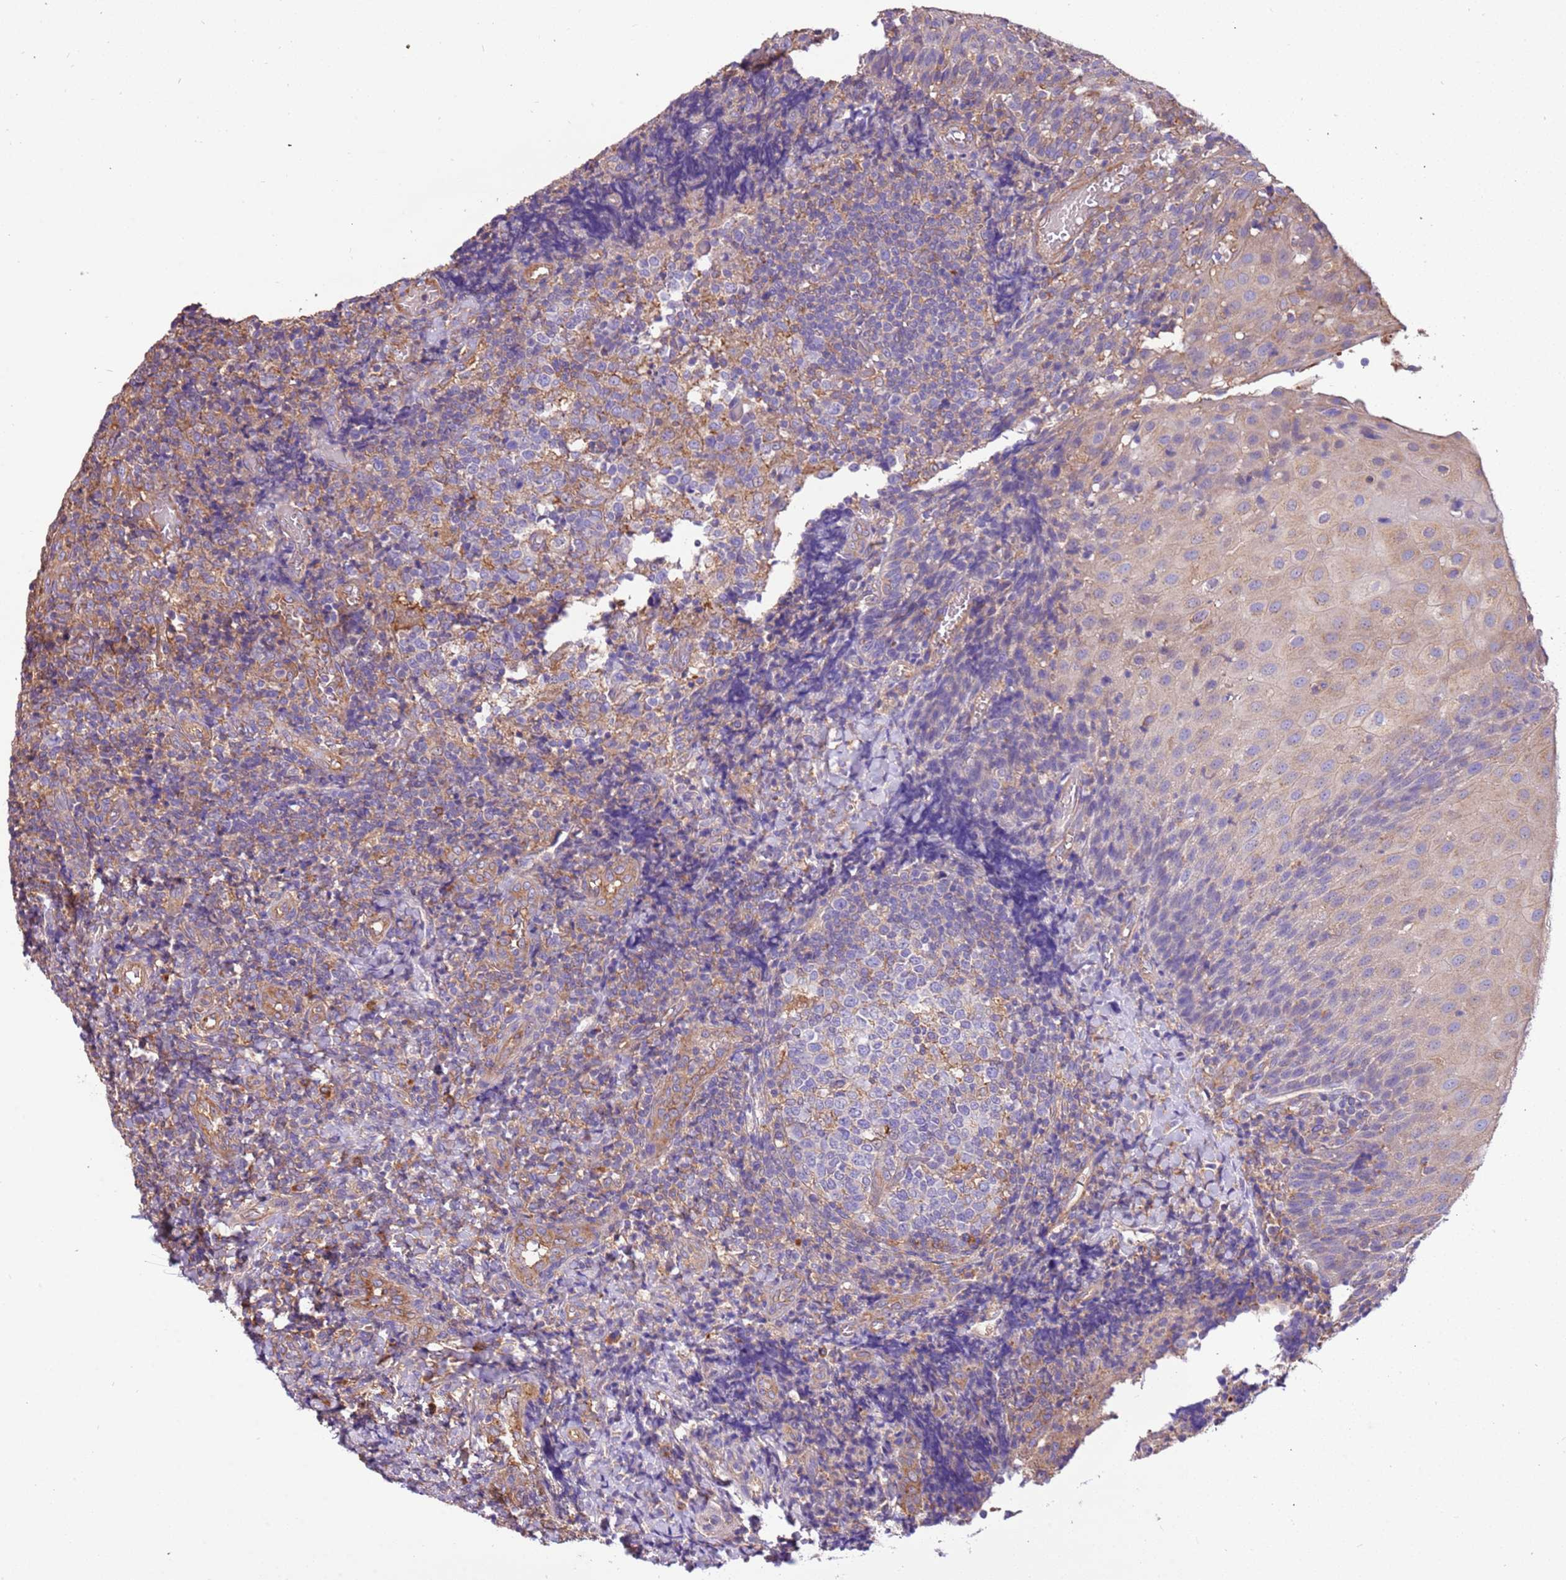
{"staining": {"intensity": "negative", "quantity": "none", "location": "none"}, "tissue": "tonsil", "cell_type": "Germinal center cells", "image_type": "normal", "snomed": [{"axis": "morphology", "description": "Normal tissue, NOS"}, {"axis": "topography", "description": "Tonsil"}], "caption": "This image is of normal tonsil stained with IHC to label a protein in brown with the nuclei are counter-stained blue. There is no positivity in germinal center cells. (DAB (3,3'-diaminobenzidine) immunohistochemistry (IHC), high magnification).", "gene": "NAALADL1", "patient": {"sex": "female", "age": 19}}